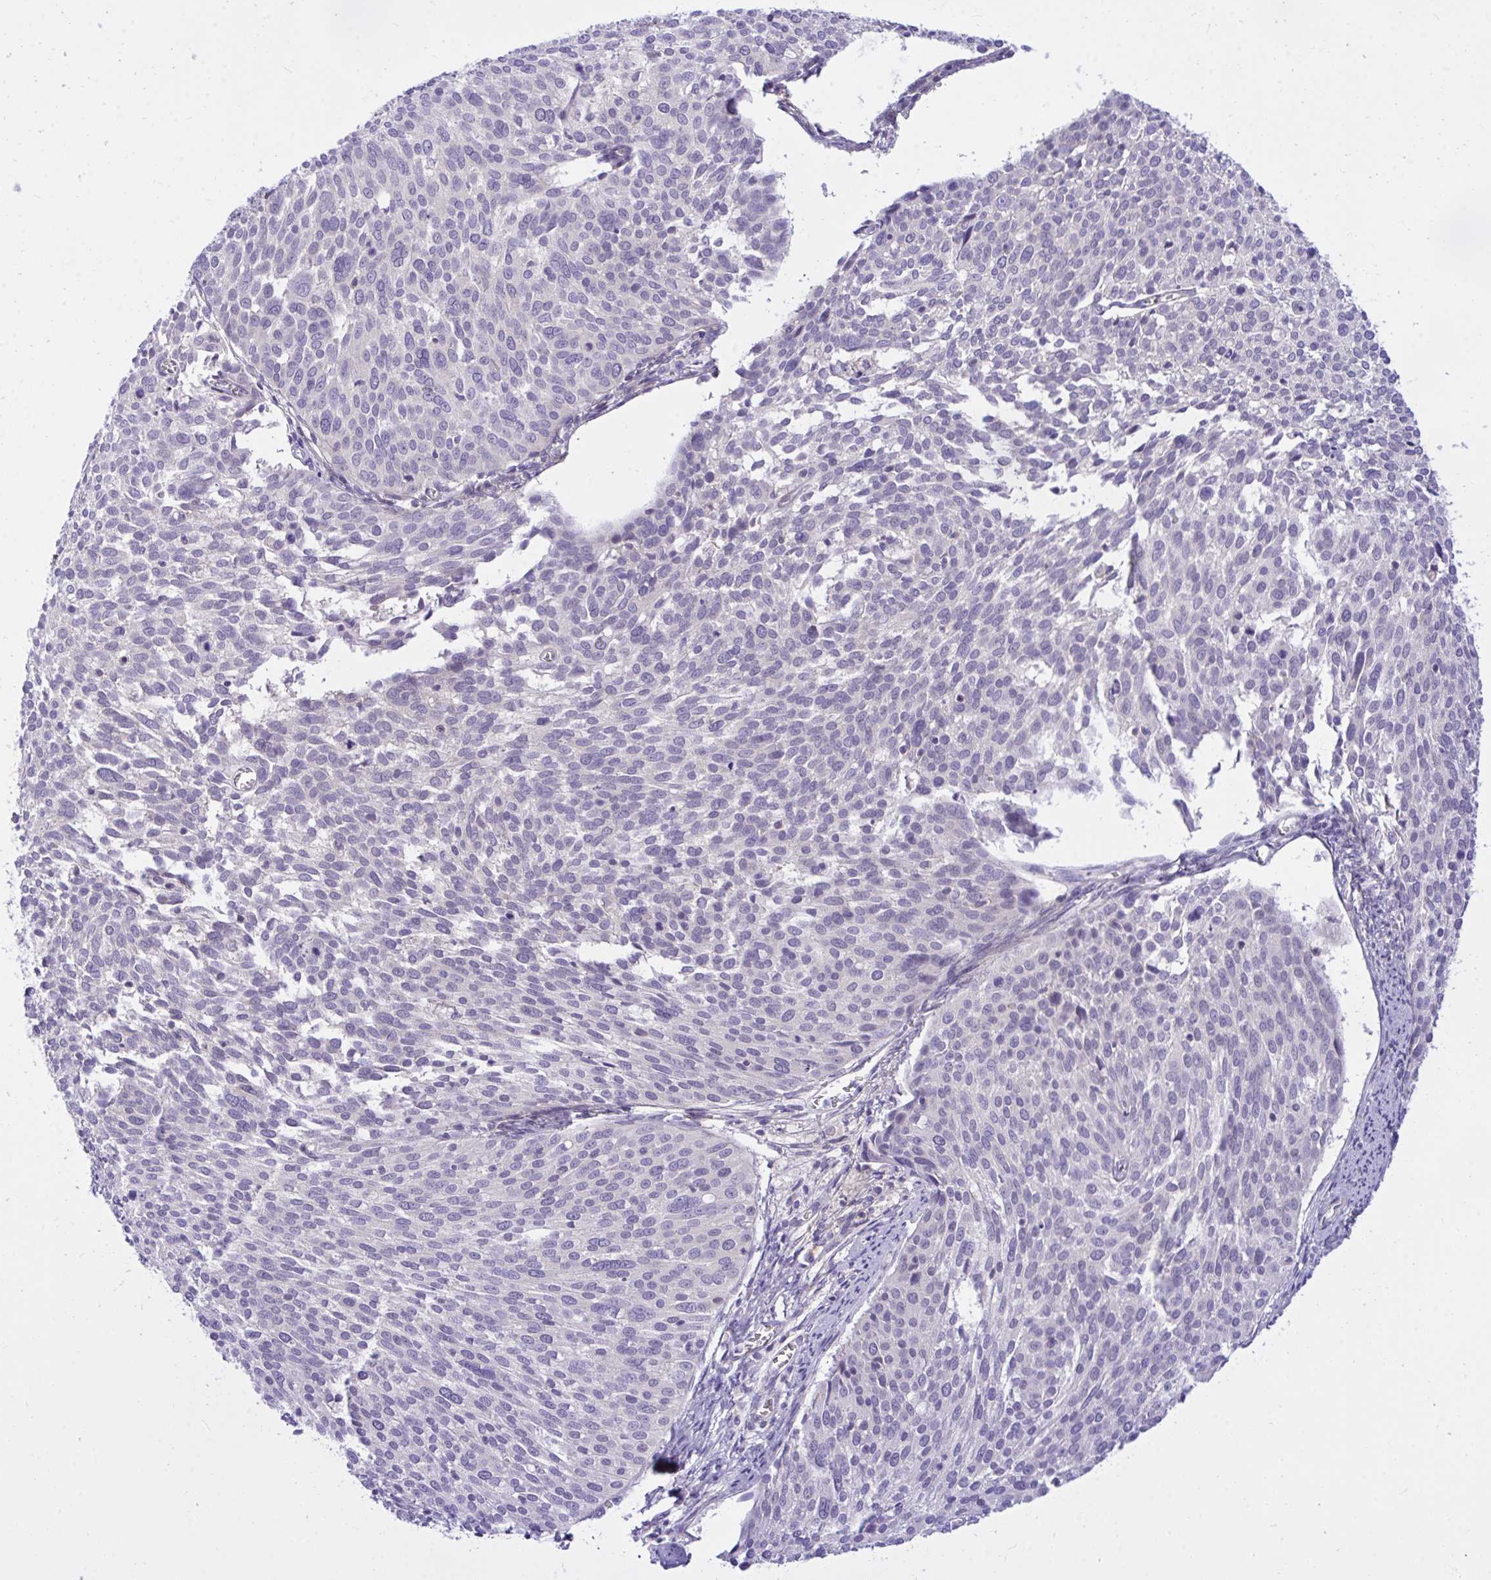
{"staining": {"intensity": "negative", "quantity": "none", "location": "none"}, "tissue": "cervical cancer", "cell_type": "Tumor cells", "image_type": "cancer", "snomed": [{"axis": "morphology", "description": "Squamous cell carcinoma, NOS"}, {"axis": "topography", "description": "Cervix"}], "caption": "Immunohistochemistry of human cervical cancer (squamous cell carcinoma) displays no positivity in tumor cells.", "gene": "TLN2", "patient": {"sex": "female", "age": 39}}